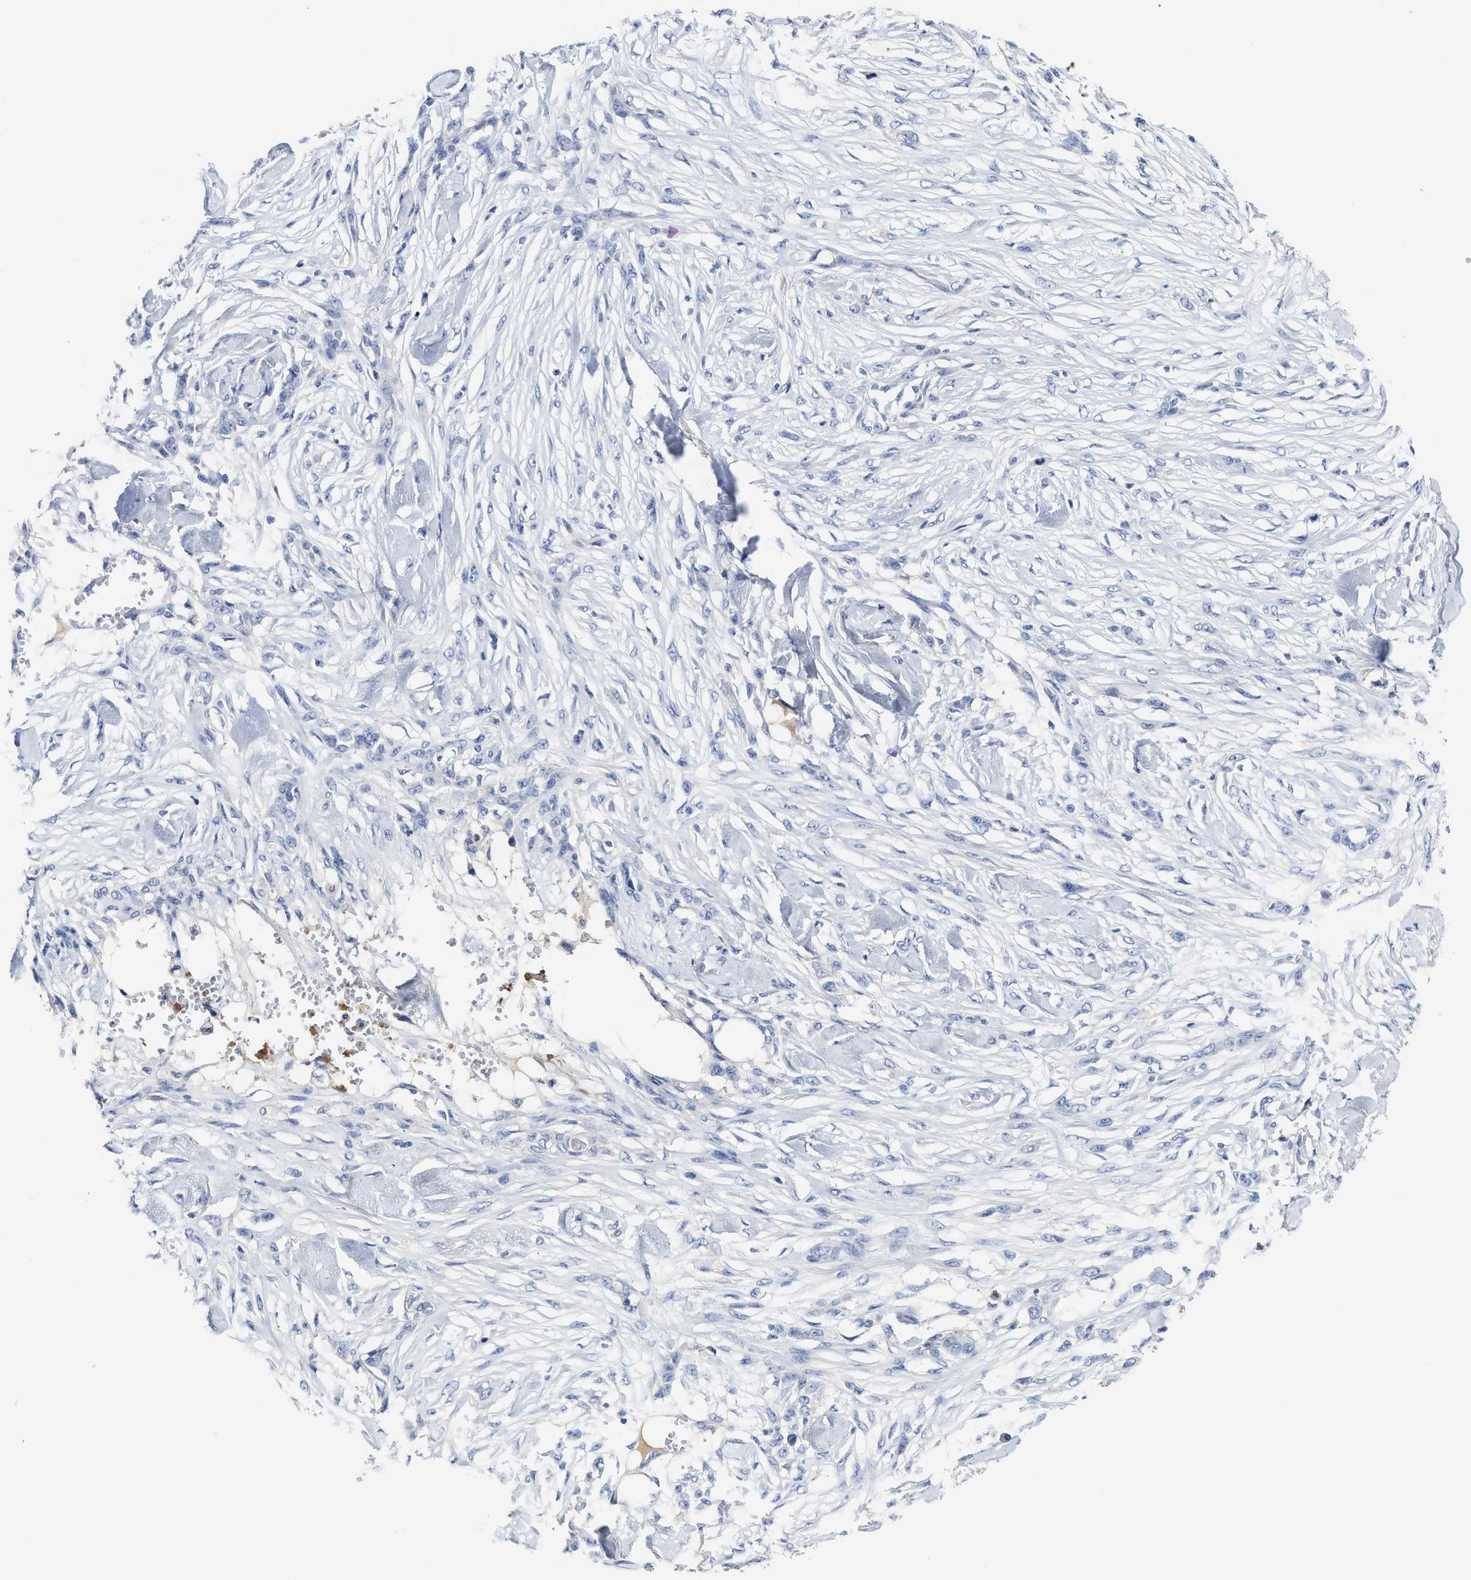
{"staining": {"intensity": "negative", "quantity": "none", "location": "none"}, "tissue": "skin cancer", "cell_type": "Tumor cells", "image_type": "cancer", "snomed": [{"axis": "morphology", "description": "Normal tissue, NOS"}, {"axis": "morphology", "description": "Squamous cell carcinoma, NOS"}, {"axis": "topography", "description": "Skin"}], "caption": "Immunohistochemistry of squamous cell carcinoma (skin) demonstrates no positivity in tumor cells. (Immunohistochemistry (ihc), brightfield microscopy, high magnification).", "gene": "C2", "patient": {"sex": "female", "age": 59}}